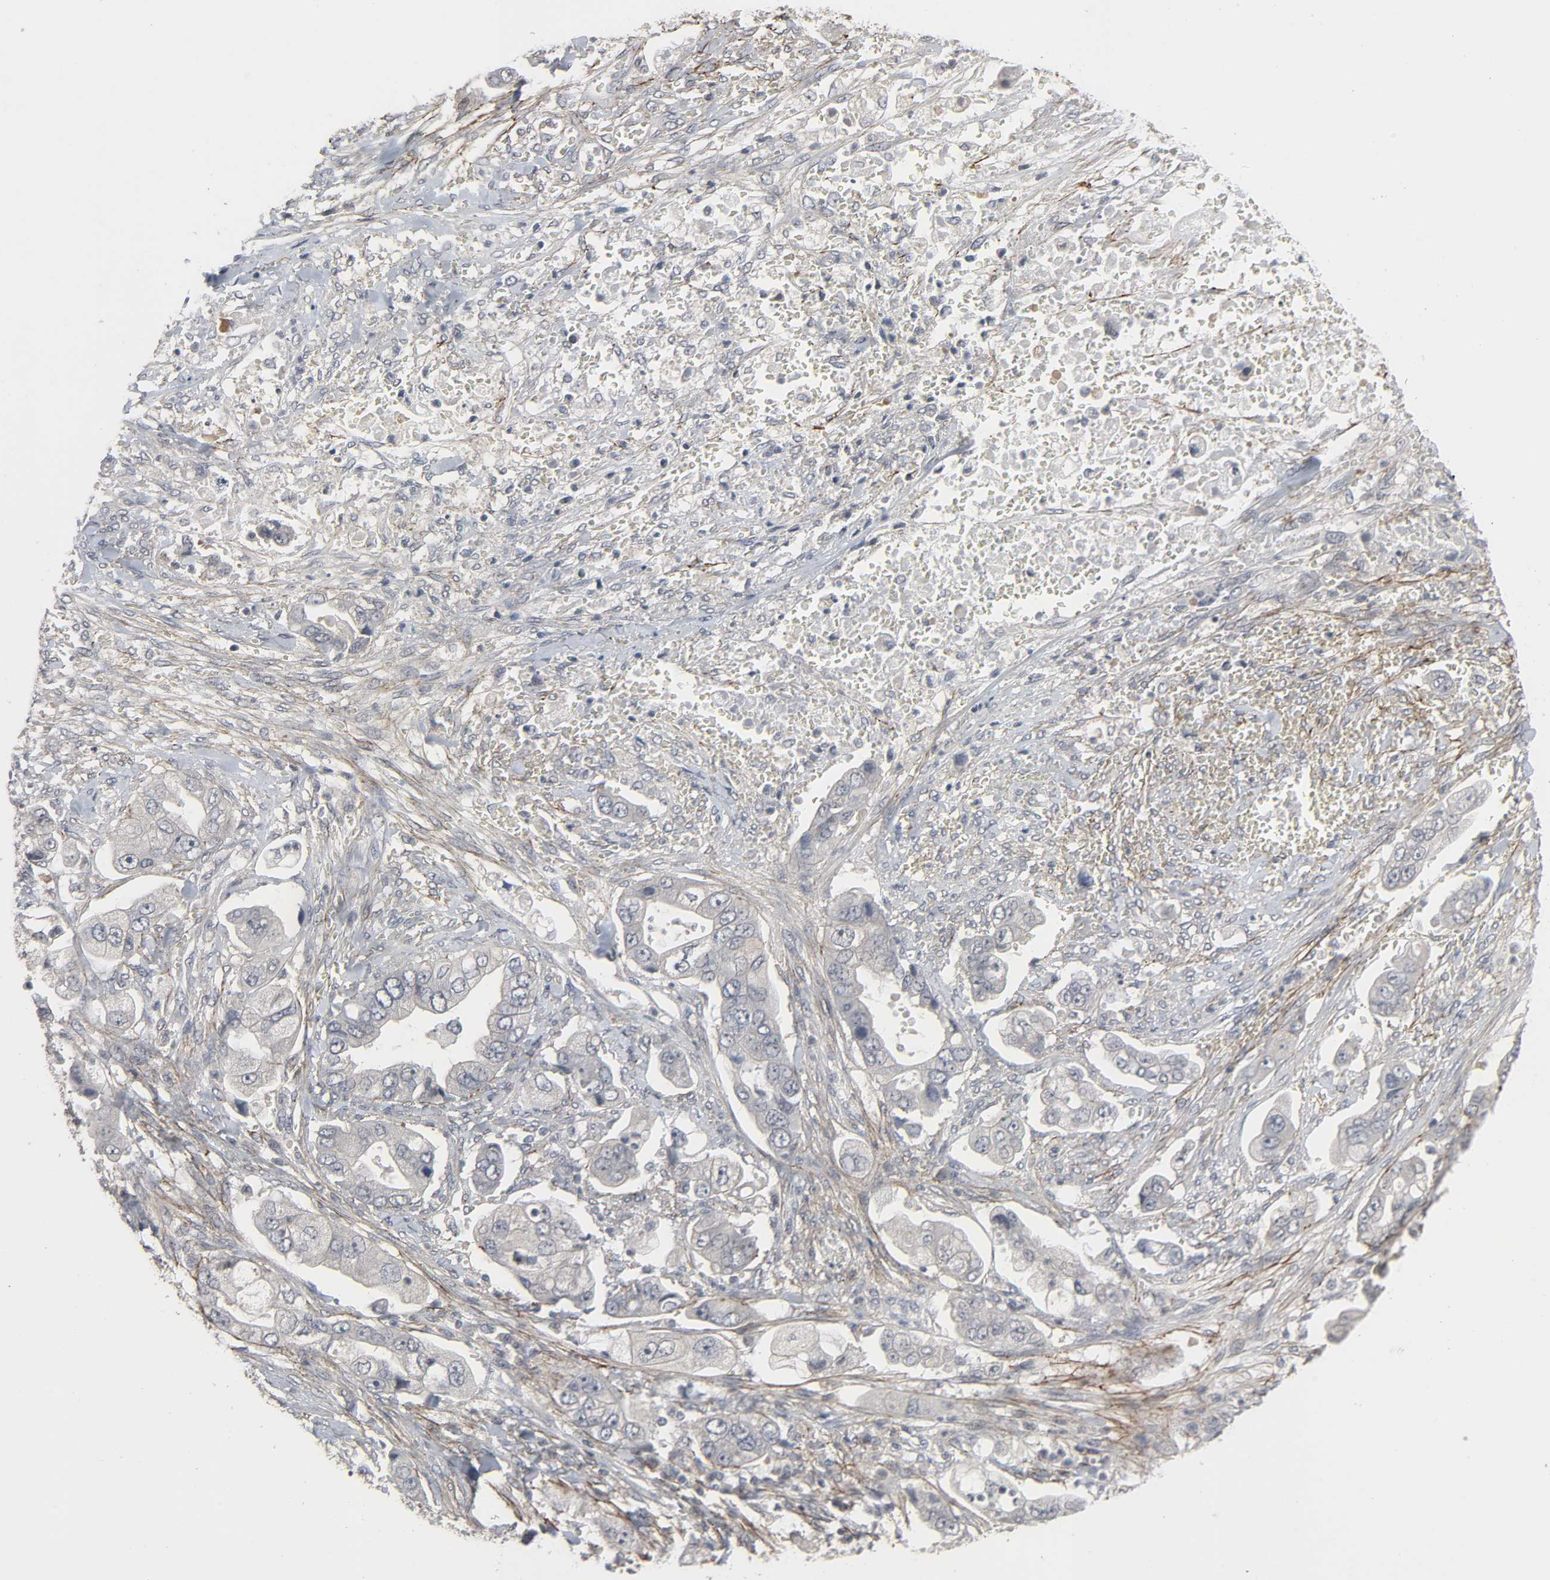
{"staining": {"intensity": "negative", "quantity": "none", "location": "none"}, "tissue": "stomach cancer", "cell_type": "Tumor cells", "image_type": "cancer", "snomed": [{"axis": "morphology", "description": "Adenocarcinoma, NOS"}, {"axis": "topography", "description": "Stomach"}], "caption": "This is an immunohistochemistry histopathology image of stomach cancer. There is no expression in tumor cells.", "gene": "ZNF222", "patient": {"sex": "male", "age": 62}}